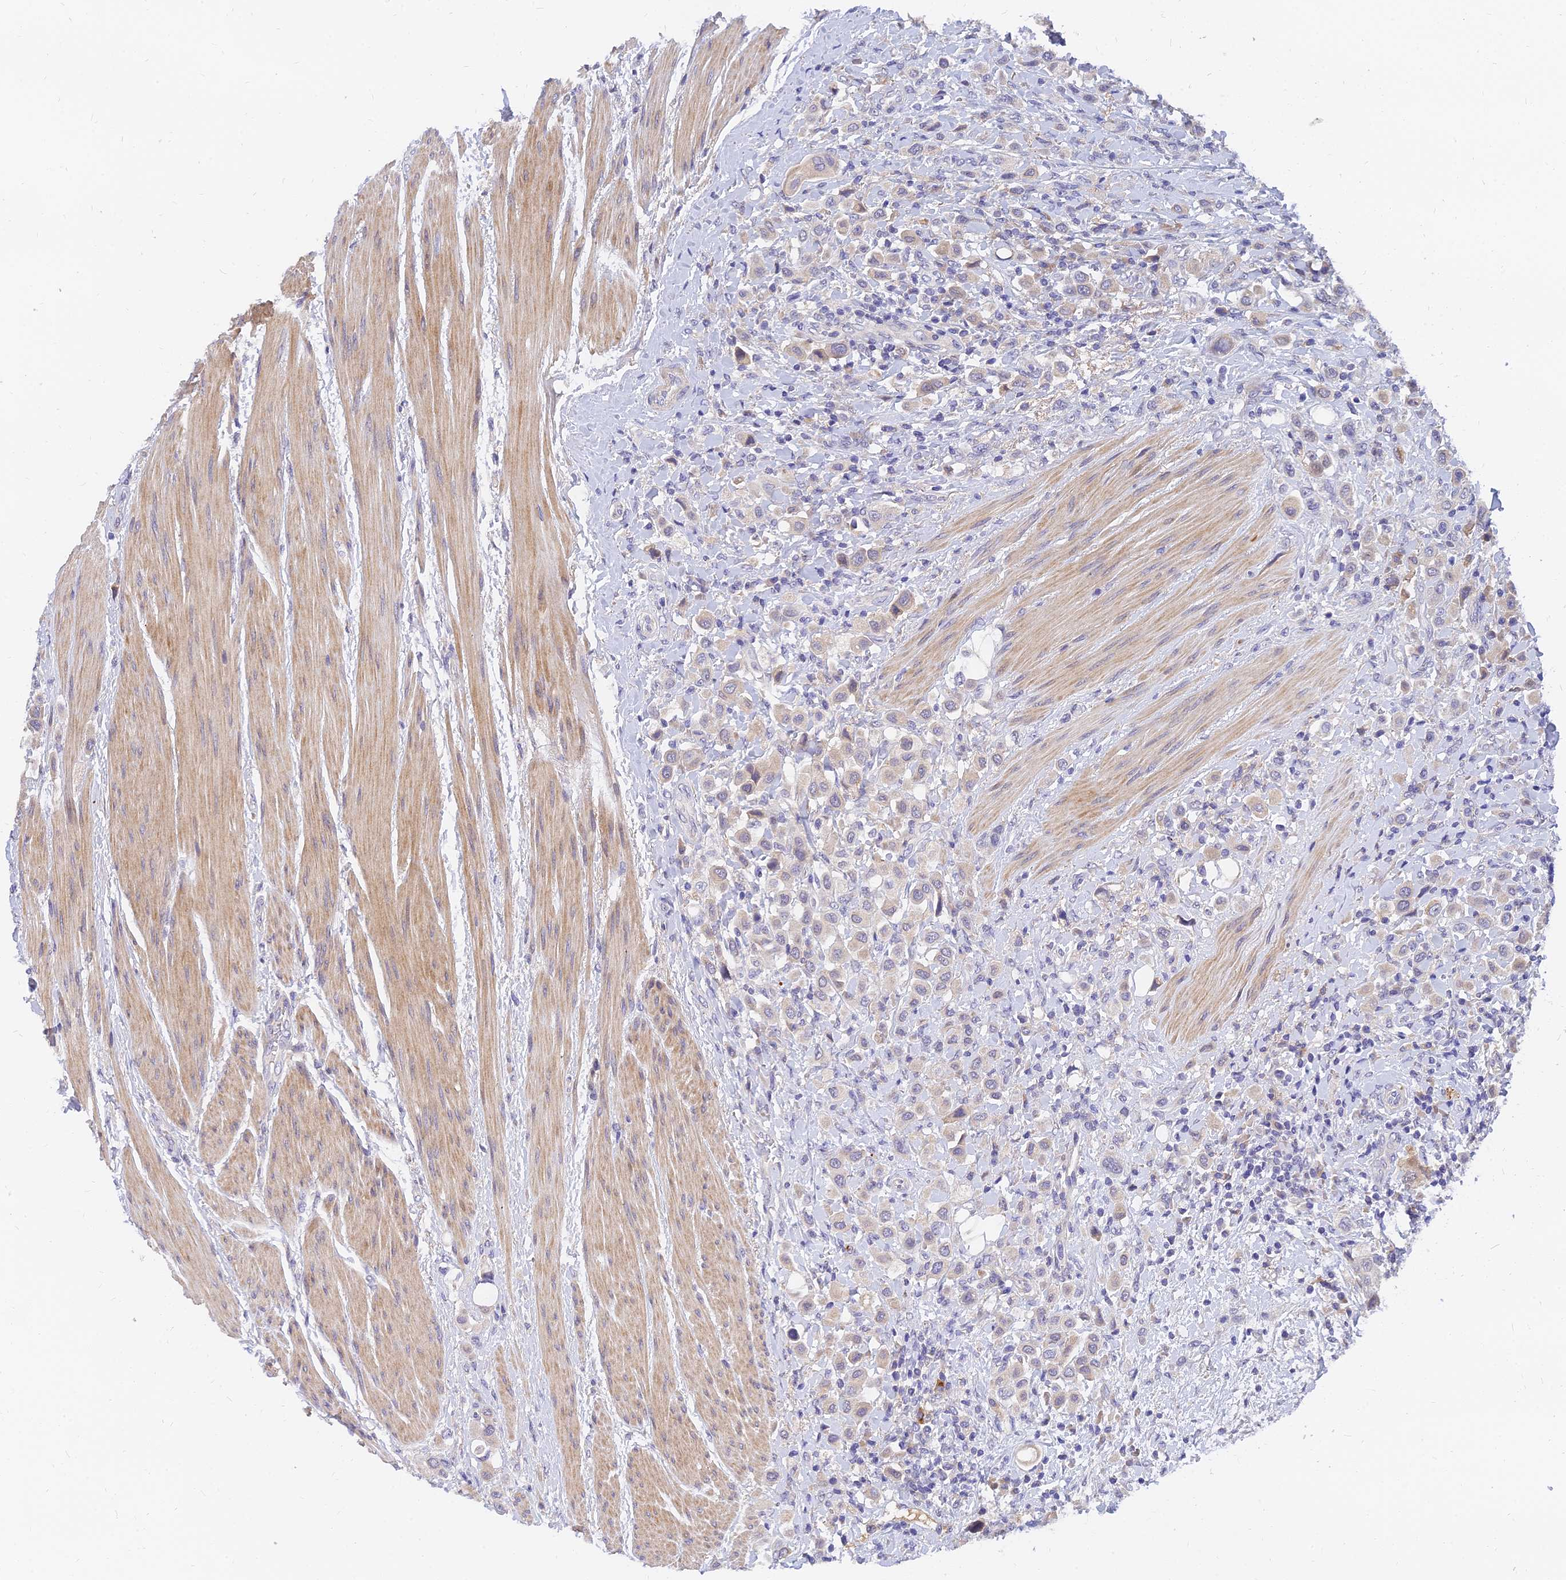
{"staining": {"intensity": "negative", "quantity": "none", "location": "none"}, "tissue": "urothelial cancer", "cell_type": "Tumor cells", "image_type": "cancer", "snomed": [{"axis": "morphology", "description": "Urothelial carcinoma, High grade"}, {"axis": "topography", "description": "Urinary bladder"}], "caption": "Immunohistochemistry (IHC) micrograph of neoplastic tissue: high-grade urothelial carcinoma stained with DAB (3,3'-diaminobenzidine) displays no significant protein staining in tumor cells.", "gene": "ANKS4B", "patient": {"sex": "male", "age": 50}}